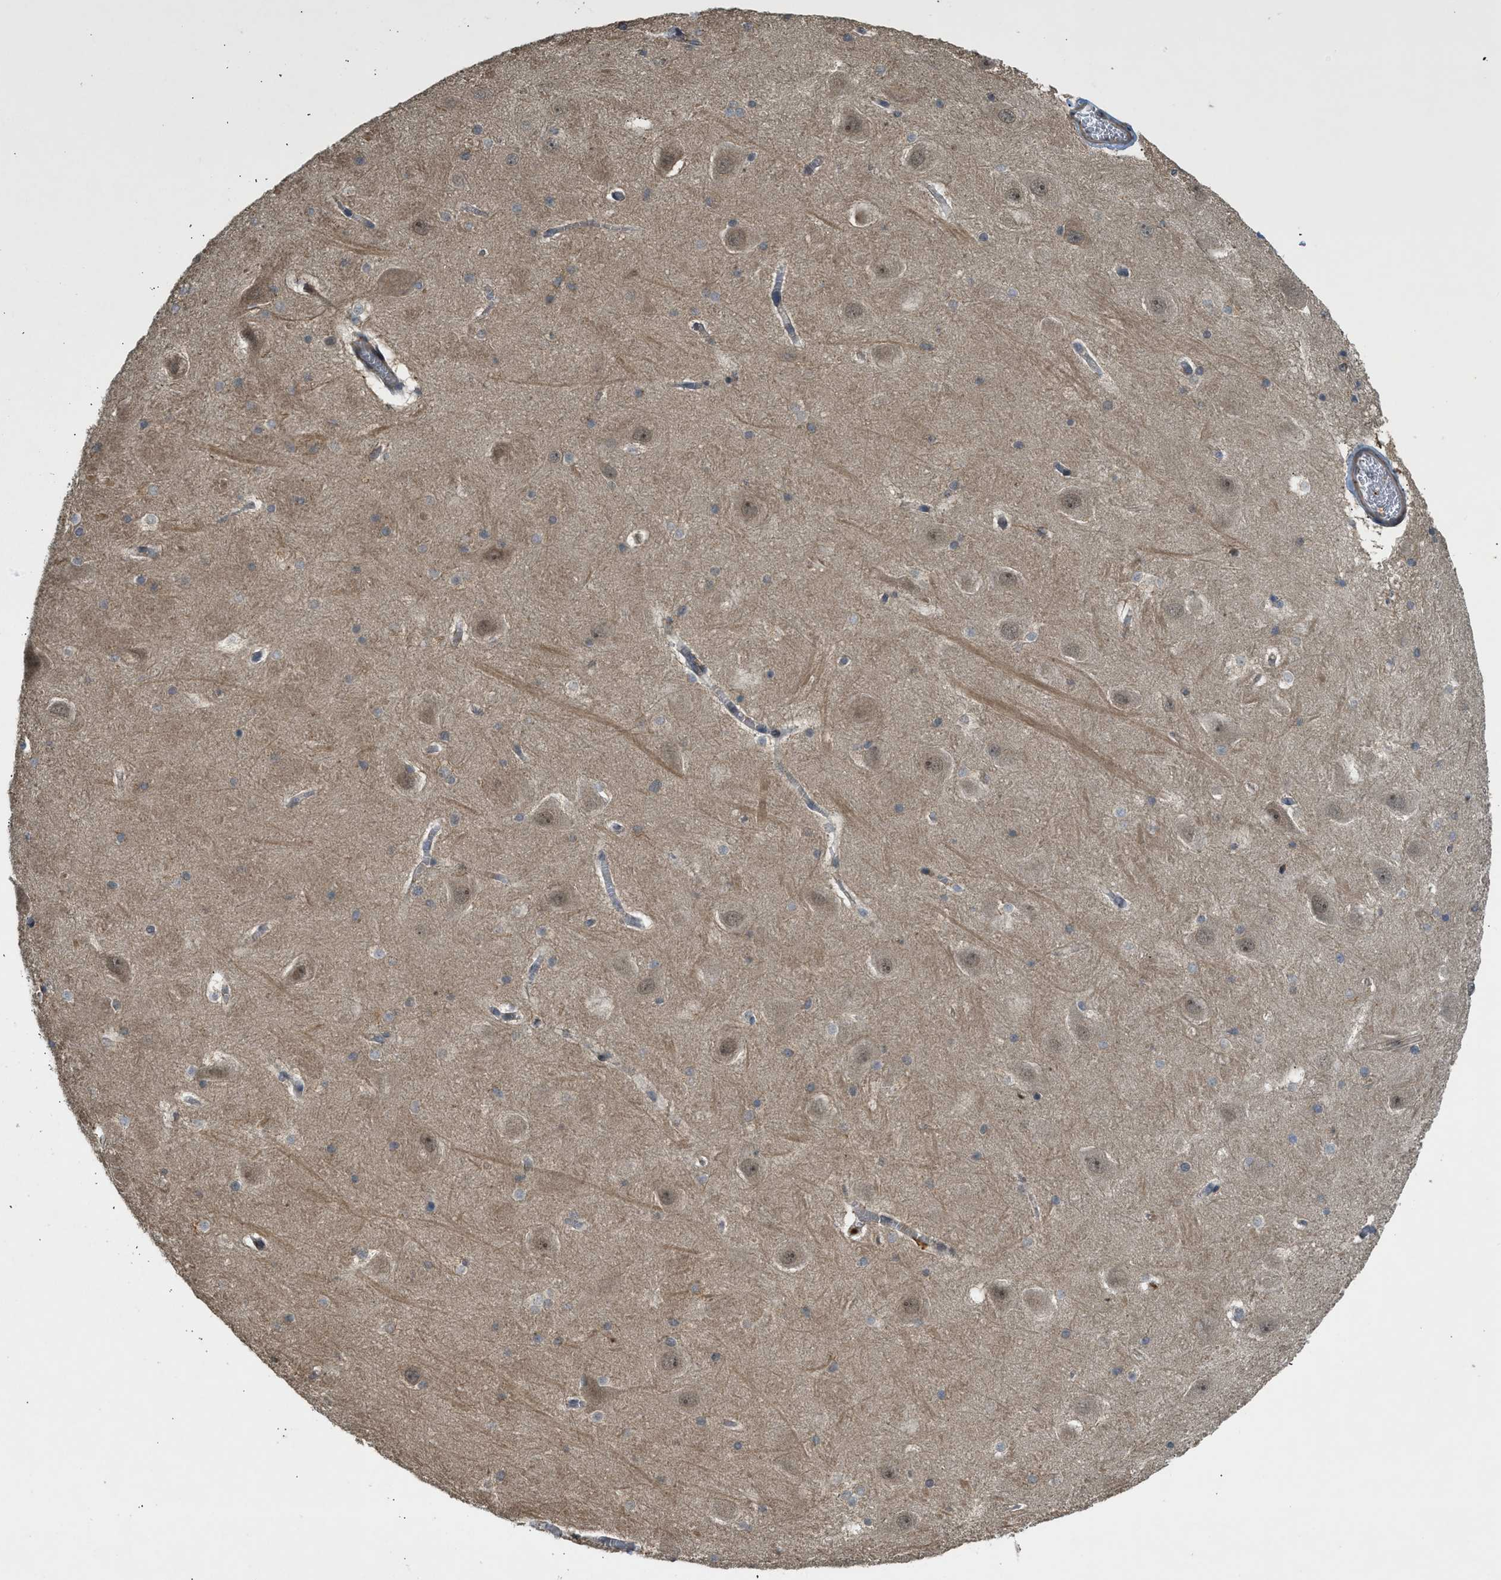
{"staining": {"intensity": "weak", "quantity": "<25%", "location": "cytoplasmic/membranous"}, "tissue": "hippocampus", "cell_type": "Glial cells", "image_type": "normal", "snomed": [{"axis": "morphology", "description": "Normal tissue, NOS"}, {"axis": "topography", "description": "Hippocampus"}], "caption": "A micrograph of human hippocampus is negative for staining in glial cells. (Stains: DAB (3,3'-diaminobenzidine) IHC with hematoxylin counter stain, Microscopy: brightfield microscopy at high magnification).", "gene": "ADCY8", "patient": {"sex": "male", "age": 45}}